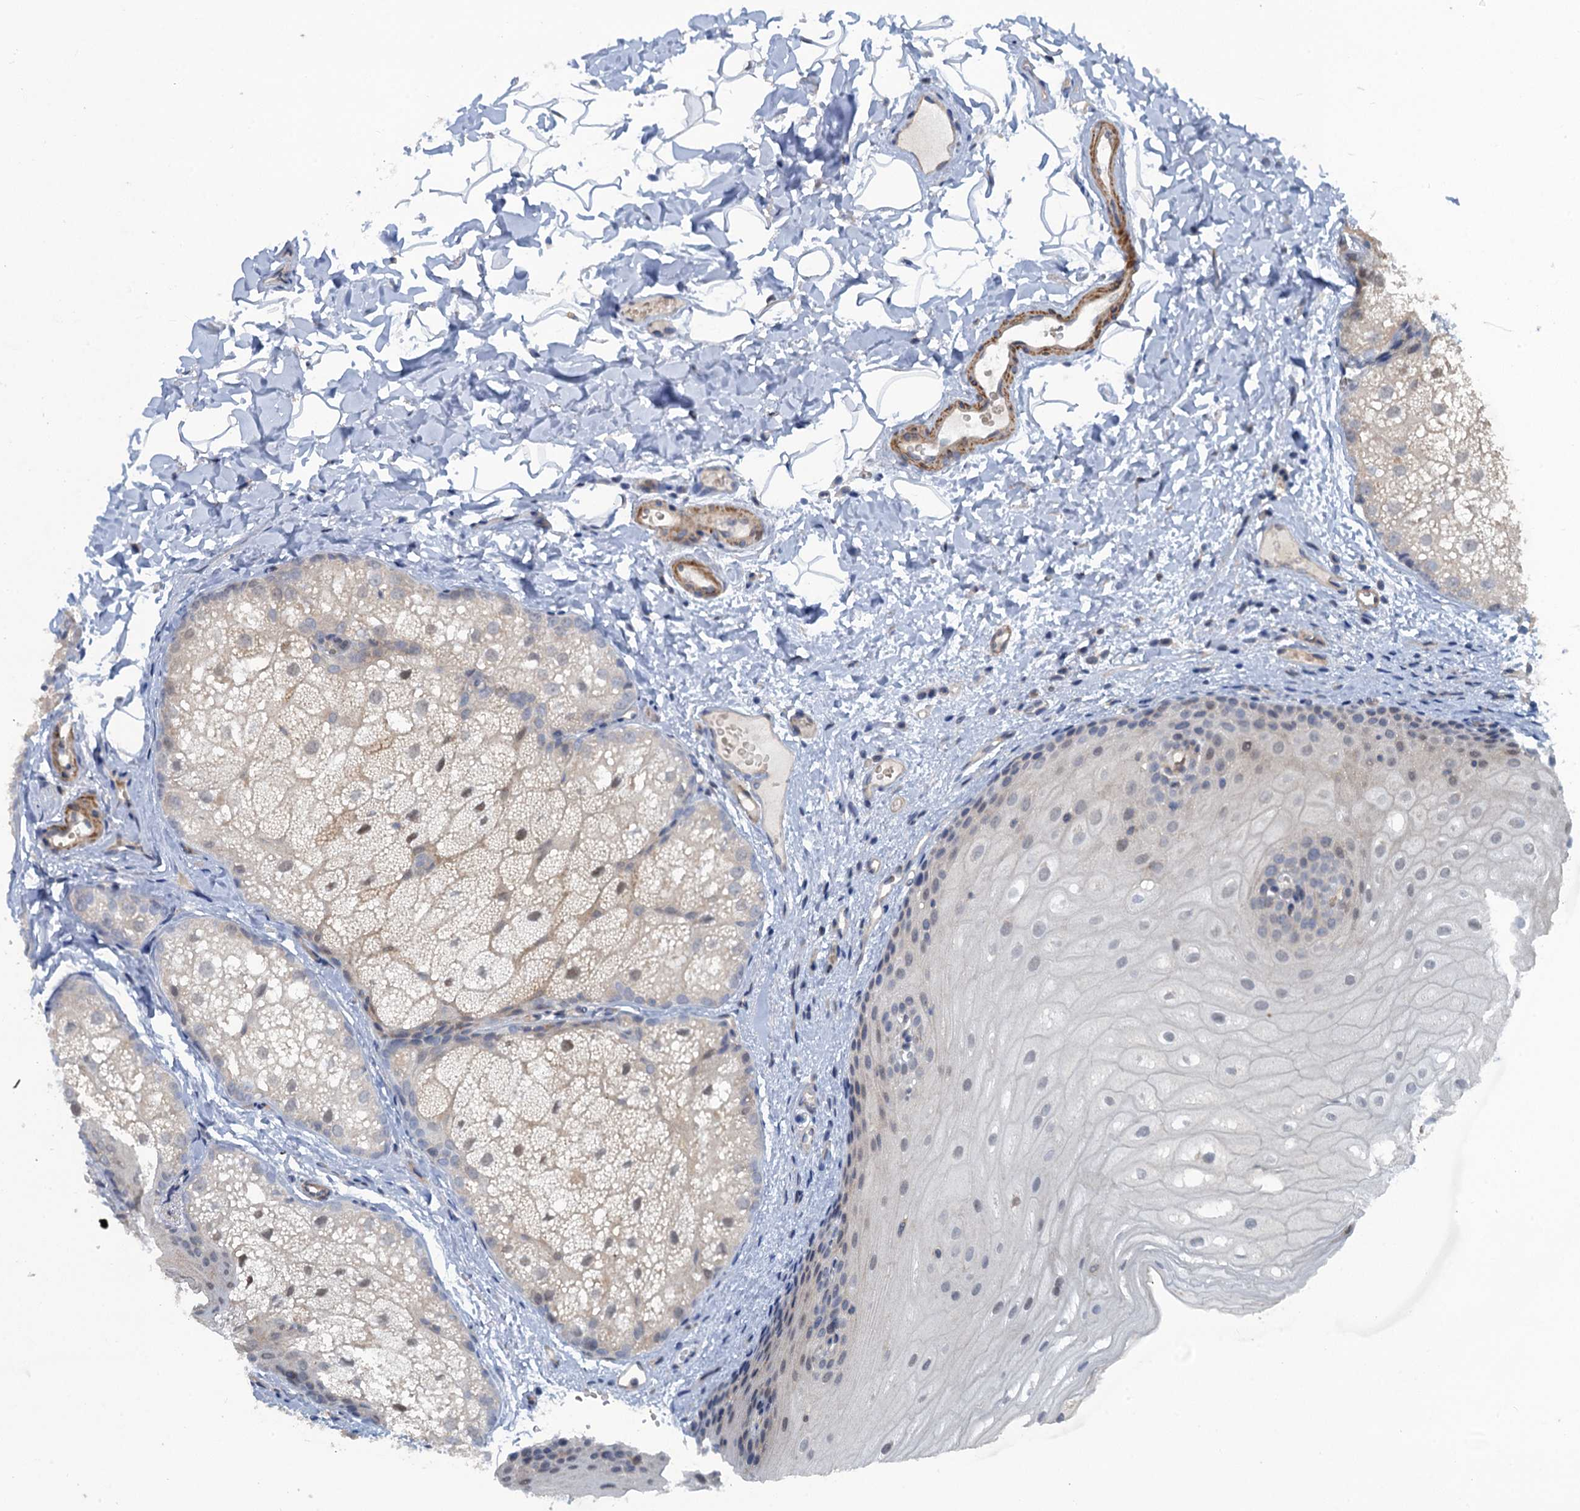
{"staining": {"intensity": "weak", "quantity": "25%-75%", "location": "nuclear"}, "tissue": "oral mucosa", "cell_type": "Squamous epithelial cells", "image_type": "normal", "snomed": [{"axis": "morphology", "description": "Normal tissue, NOS"}, {"axis": "topography", "description": "Oral tissue"}], "caption": "An immunohistochemistry (IHC) micrograph of unremarkable tissue is shown. Protein staining in brown shows weak nuclear positivity in oral mucosa within squamous epithelial cells. Using DAB (brown) and hematoxylin (blue) stains, captured at high magnification using brightfield microscopy.", "gene": "MYO16", "patient": {"sex": "female", "age": 70}}